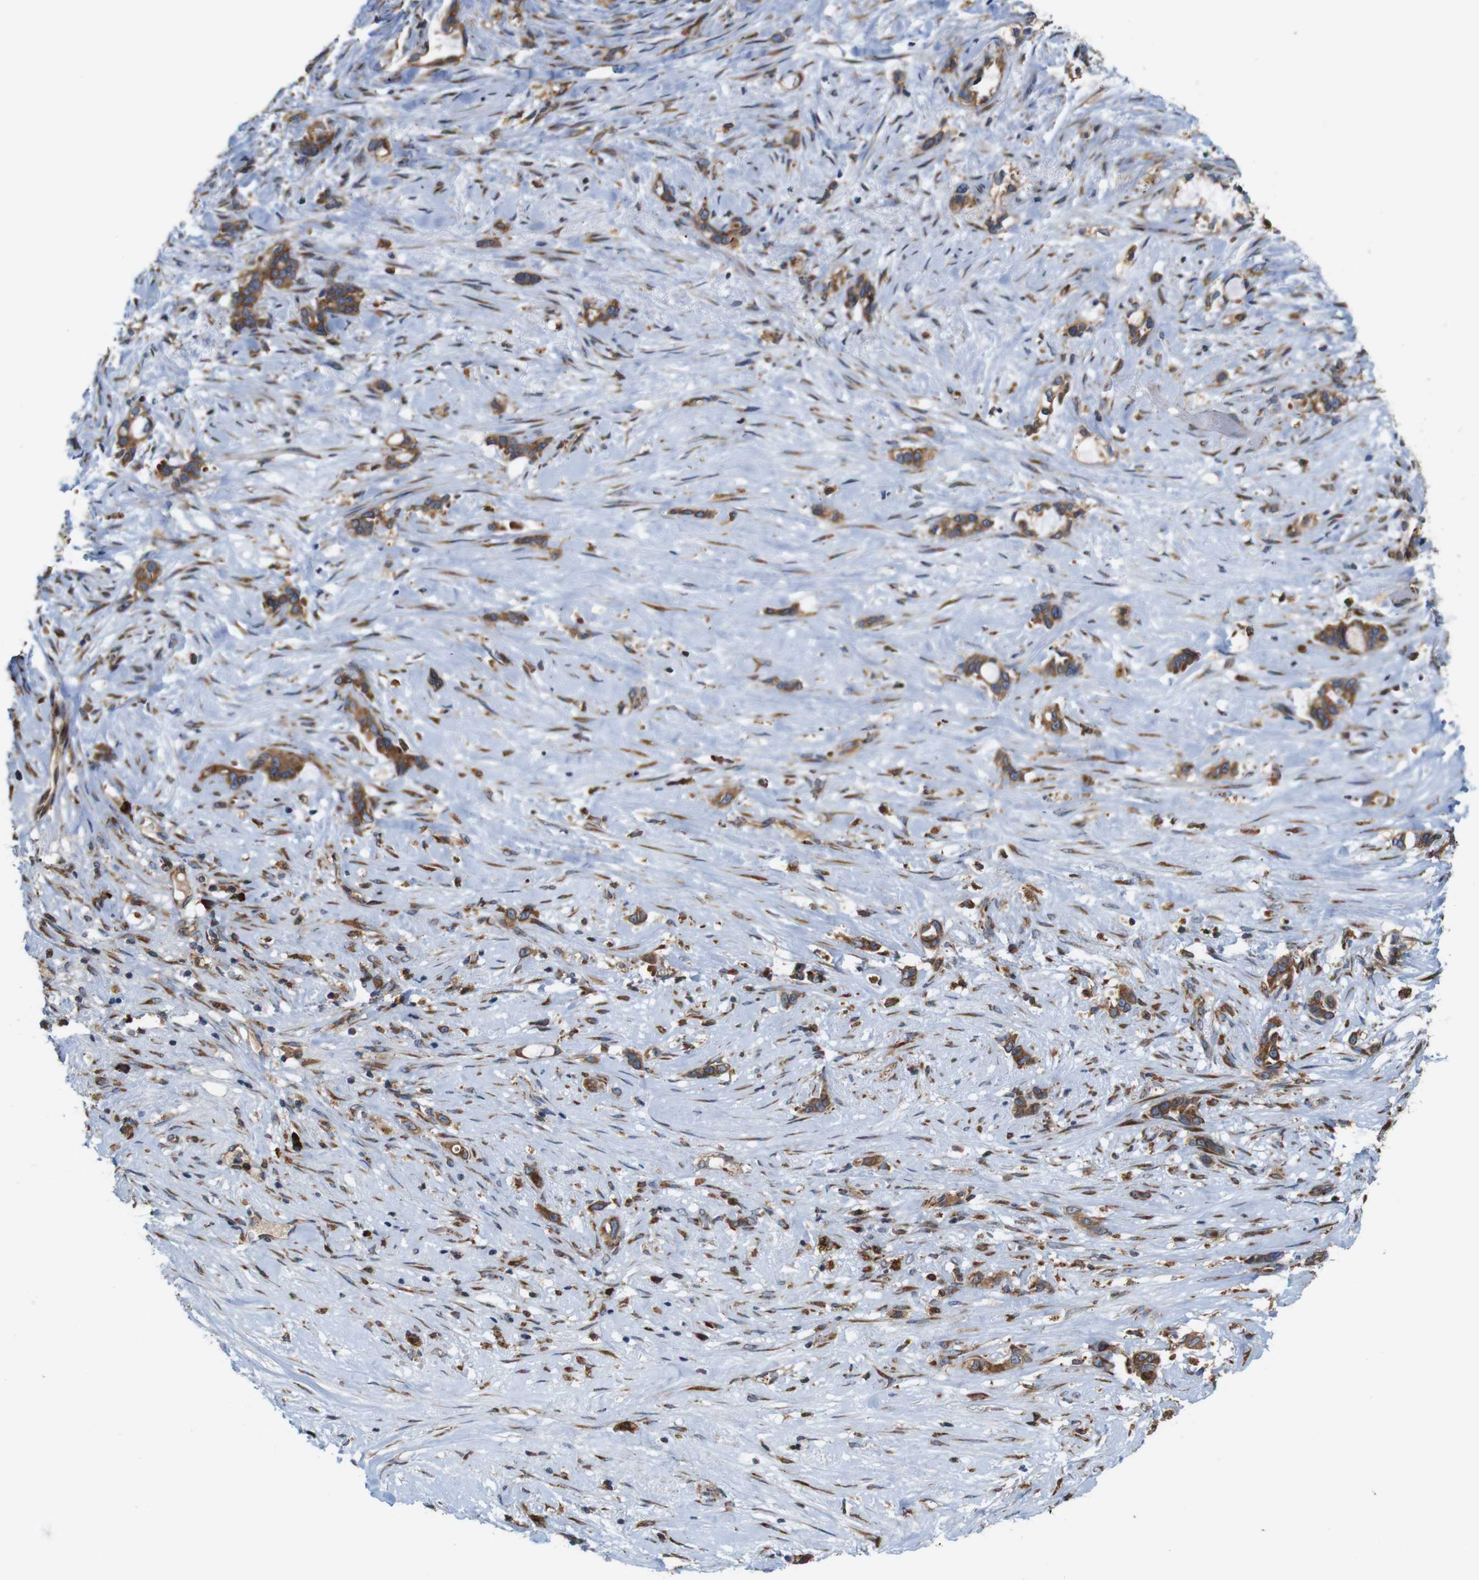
{"staining": {"intensity": "moderate", "quantity": ">75%", "location": "cytoplasmic/membranous"}, "tissue": "liver cancer", "cell_type": "Tumor cells", "image_type": "cancer", "snomed": [{"axis": "morphology", "description": "Cholangiocarcinoma"}, {"axis": "topography", "description": "Liver"}], "caption": "Immunohistochemistry (IHC) (DAB (3,3'-diaminobenzidine)) staining of liver cancer exhibits moderate cytoplasmic/membranous protein staining in about >75% of tumor cells. (DAB IHC with brightfield microscopy, high magnification).", "gene": "UGGT1", "patient": {"sex": "female", "age": 65}}